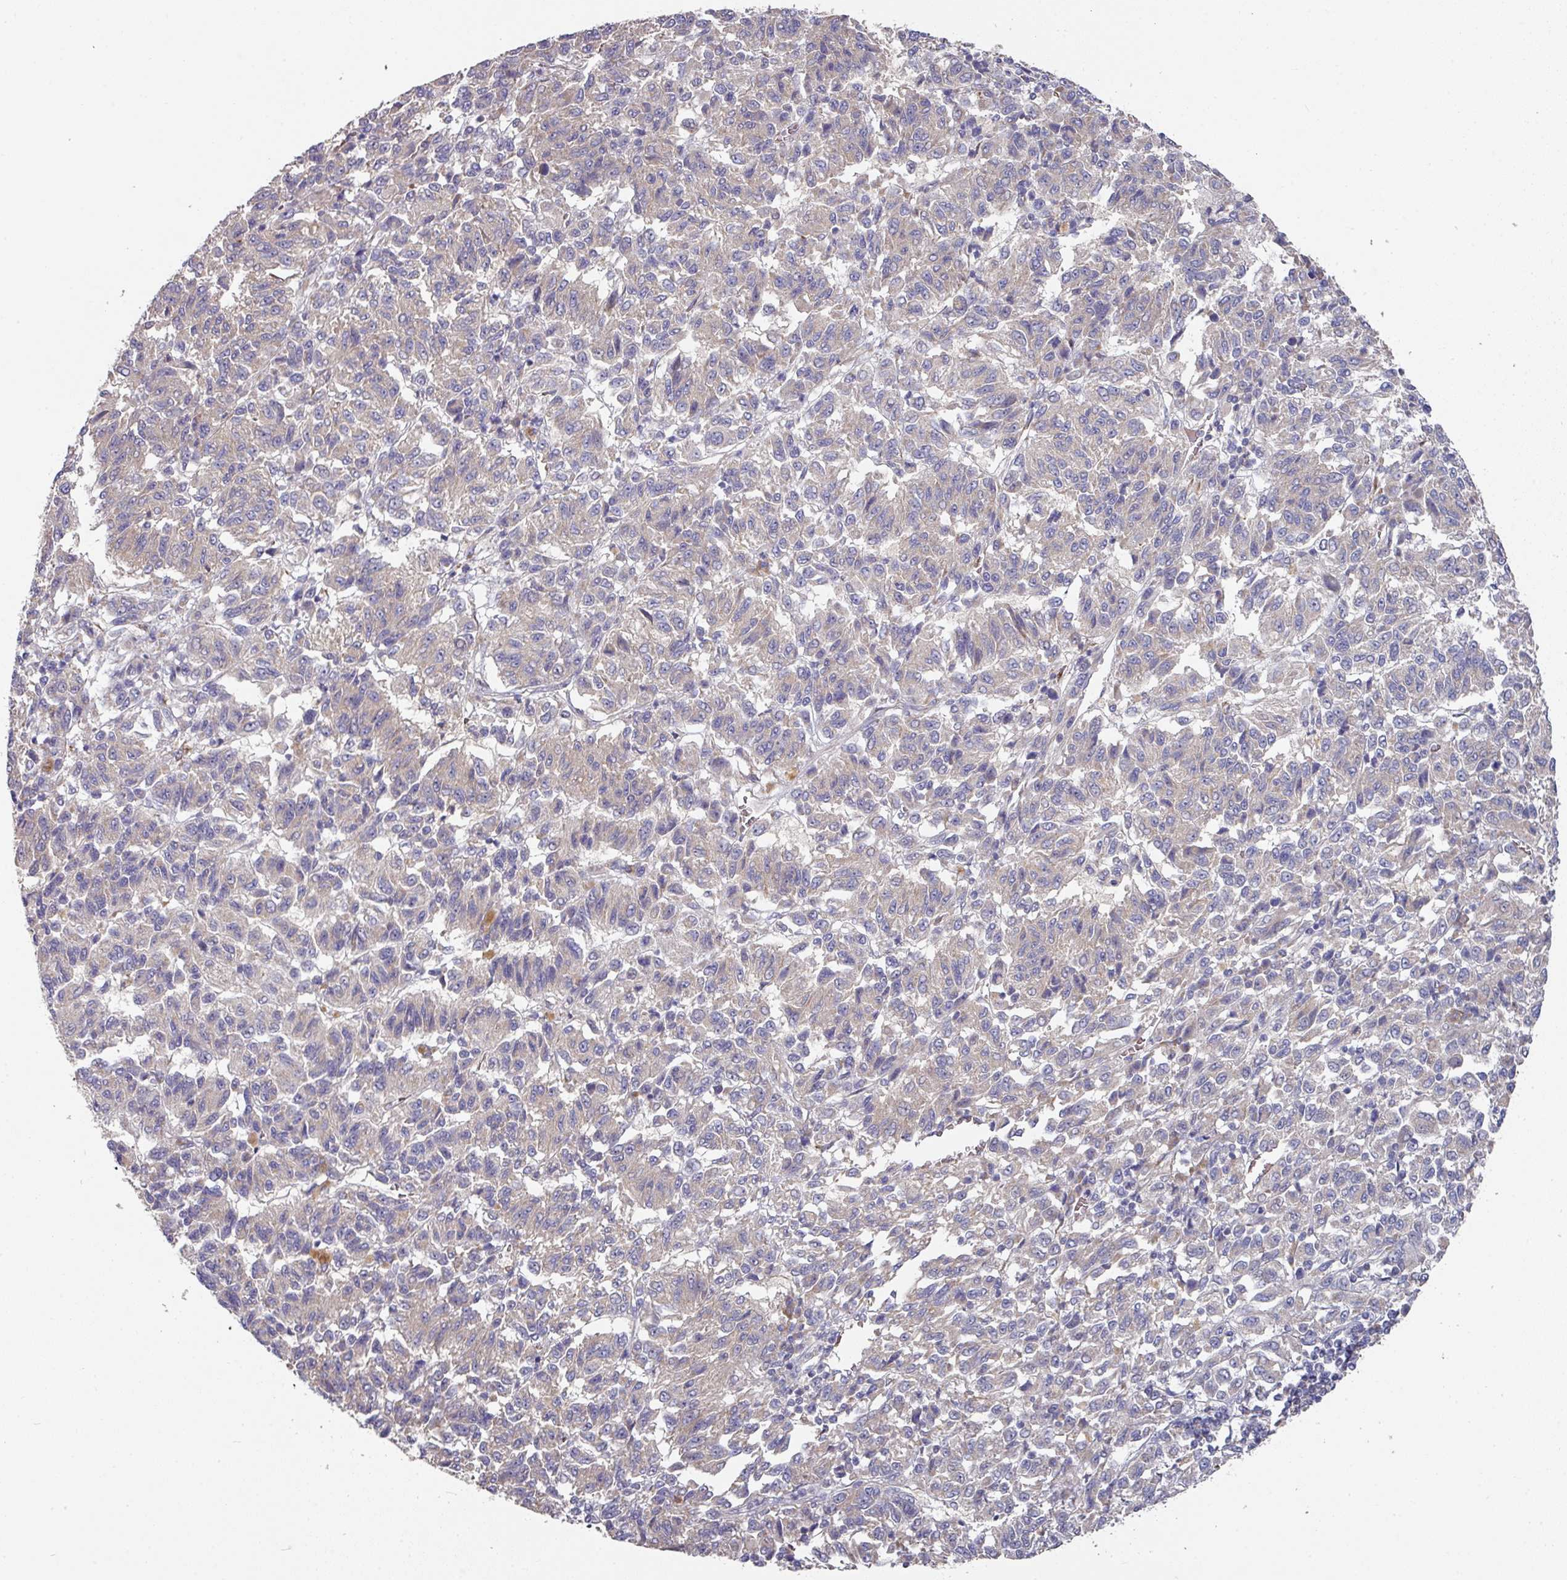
{"staining": {"intensity": "negative", "quantity": "none", "location": "none"}, "tissue": "melanoma", "cell_type": "Tumor cells", "image_type": "cancer", "snomed": [{"axis": "morphology", "description": "Malignant melanoma, Metastatic site"}, {"axis": "topography", "description": "Lung"}], "caption": "Tumor cells show no significant protein positivity in melanoma.", "gene": "PYROXD2", "patient": {"sex": "male", "age": 64}}